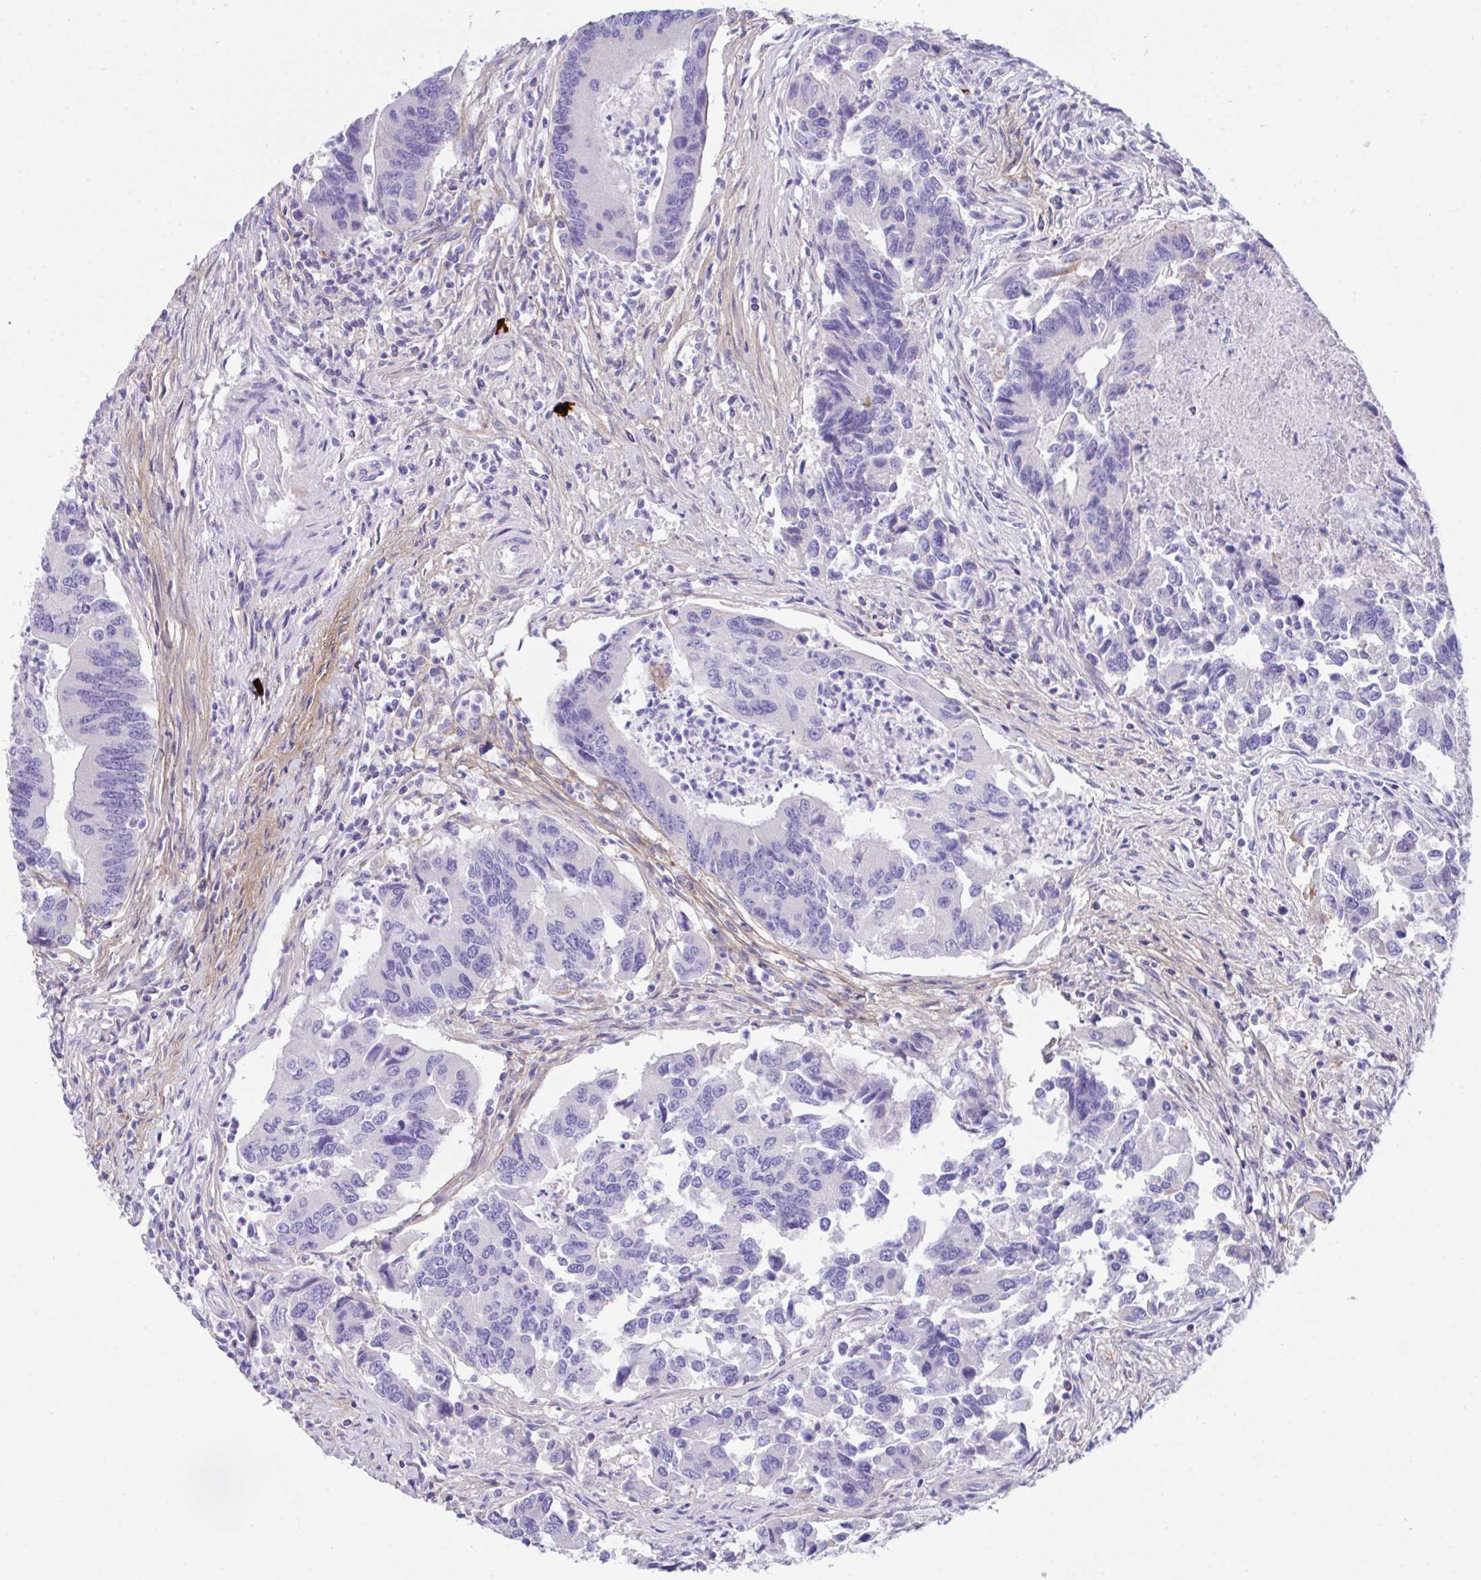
{"staining": {"intensity": "negative", "quantity": "none", "location": "none"}, "tissue": "colorectal cancer", "cell_type": "Tumor cells", "image_type": "cancer", "snomed": [{"axis": "morphology", "description": "Adenocarcinoma, NOS"}, {"axis": "topography", "description": "Colon"}], "caption": "High power microscopy photomicrograph of an immunohistochemistry (IHC) histopathology image of colorectal cancer (adenocarcinoma), revealing no significant expression in tumor cells.", "gene": "SLC16A6", "patient": {"sex": "female", "age": 67}}